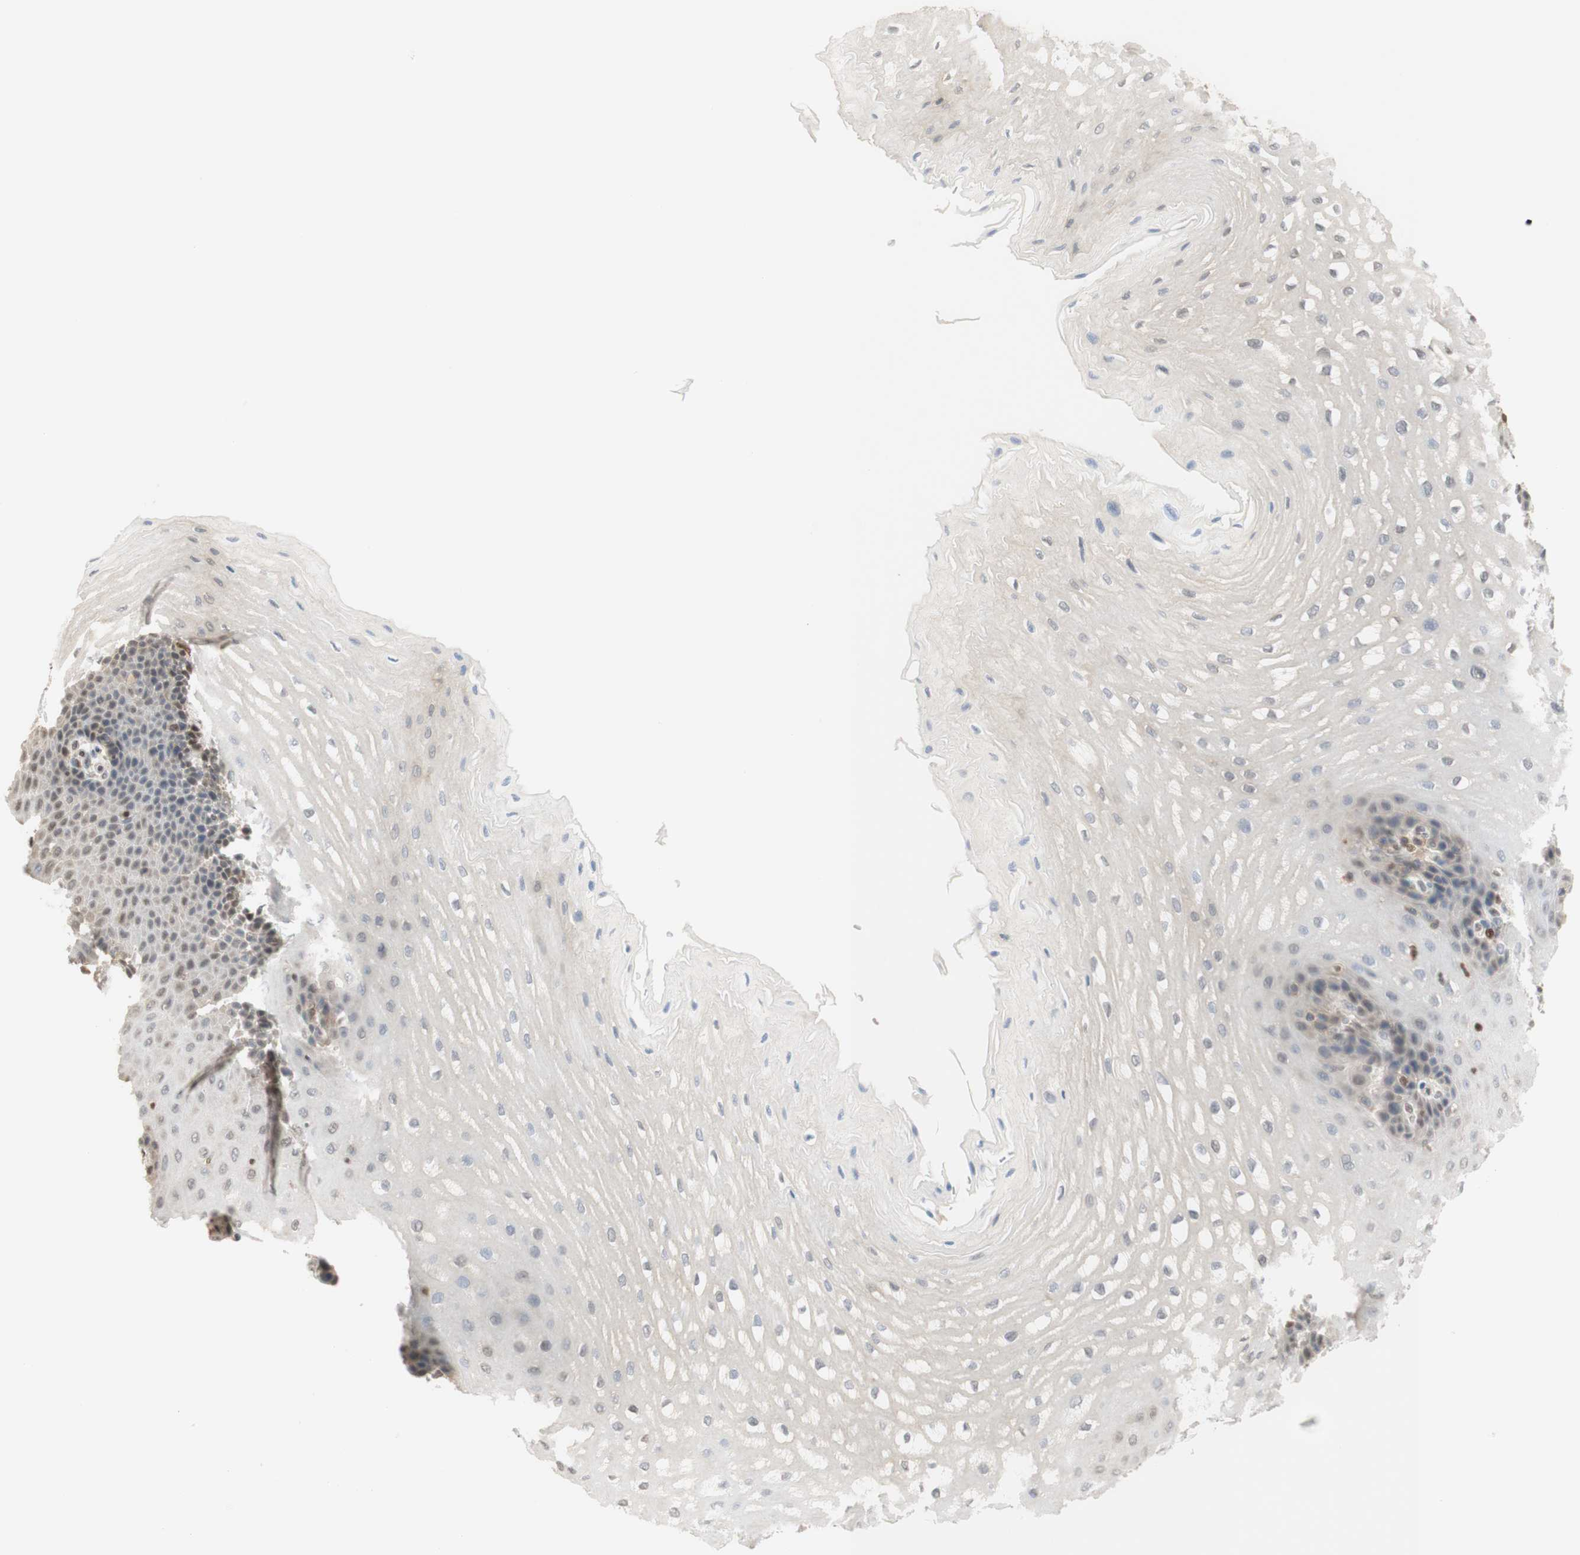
{"staining": {"intensity": "weak", "quantity": "<25%", "location": "cytoplasmic/membranous,nuclear"}, "tissue": "esophagus", "cell_type": "Squamous epithelial cells", "image_type": "normal", "snomed": [{"axis": "morphology", "description": "Normal tissue, NOS"}, {"axis": "topography", "description": "Esophagus"}], "caption": "High power microscopy histopathology image of an immunohistochemistry (IHC) histopathology image of benign esophagus, revealing no significant staining in squamous epithelial cells. (DAB immunohistochemistry (IHC), high magnification).", "gene": "NAP1L4", "patient": {"sex": "male", "age": 54}}